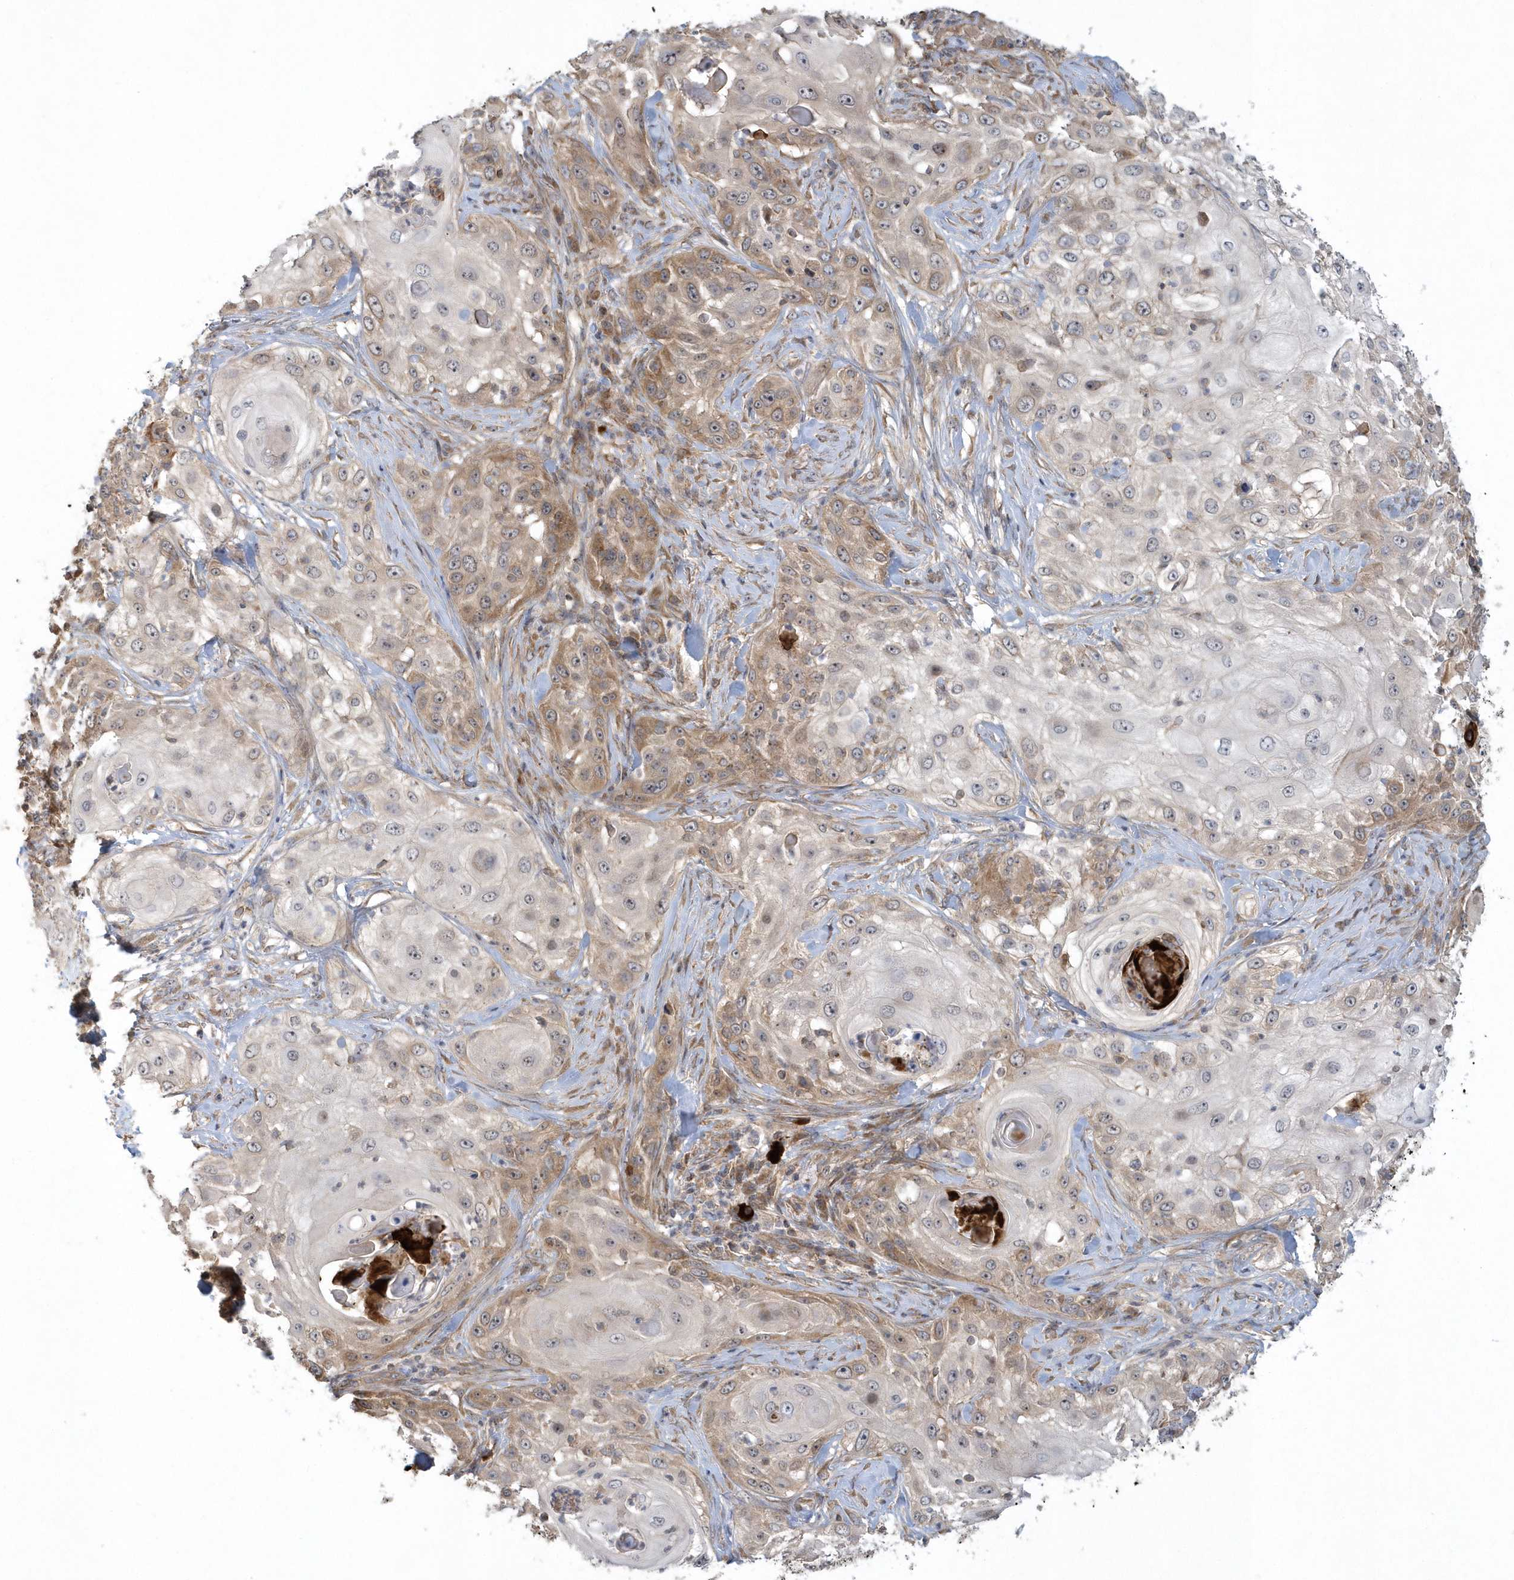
{"staining": {"intensity": "moderate", "quantity": "25%-75%", "location": "cytoplasmic/membranous"}, "tissue": "skin cancer", "cell_type": "Tumor cells", "image_type": "cancer", "snomed": [{"axis": "morphology", "description": "Squamous cell carcinoma, NOS"}, {"axis": "topography", "description": "Skin"}], "caption": "IHC (DAB) staining of squamous cell carcinoma (skin) exhibits moderate cytoplasmic/membranous protein positivity in approximately 25%-75% of tumor cells.", "gene": "THG1L", "patient": {"sex": "female", "age": 44}}